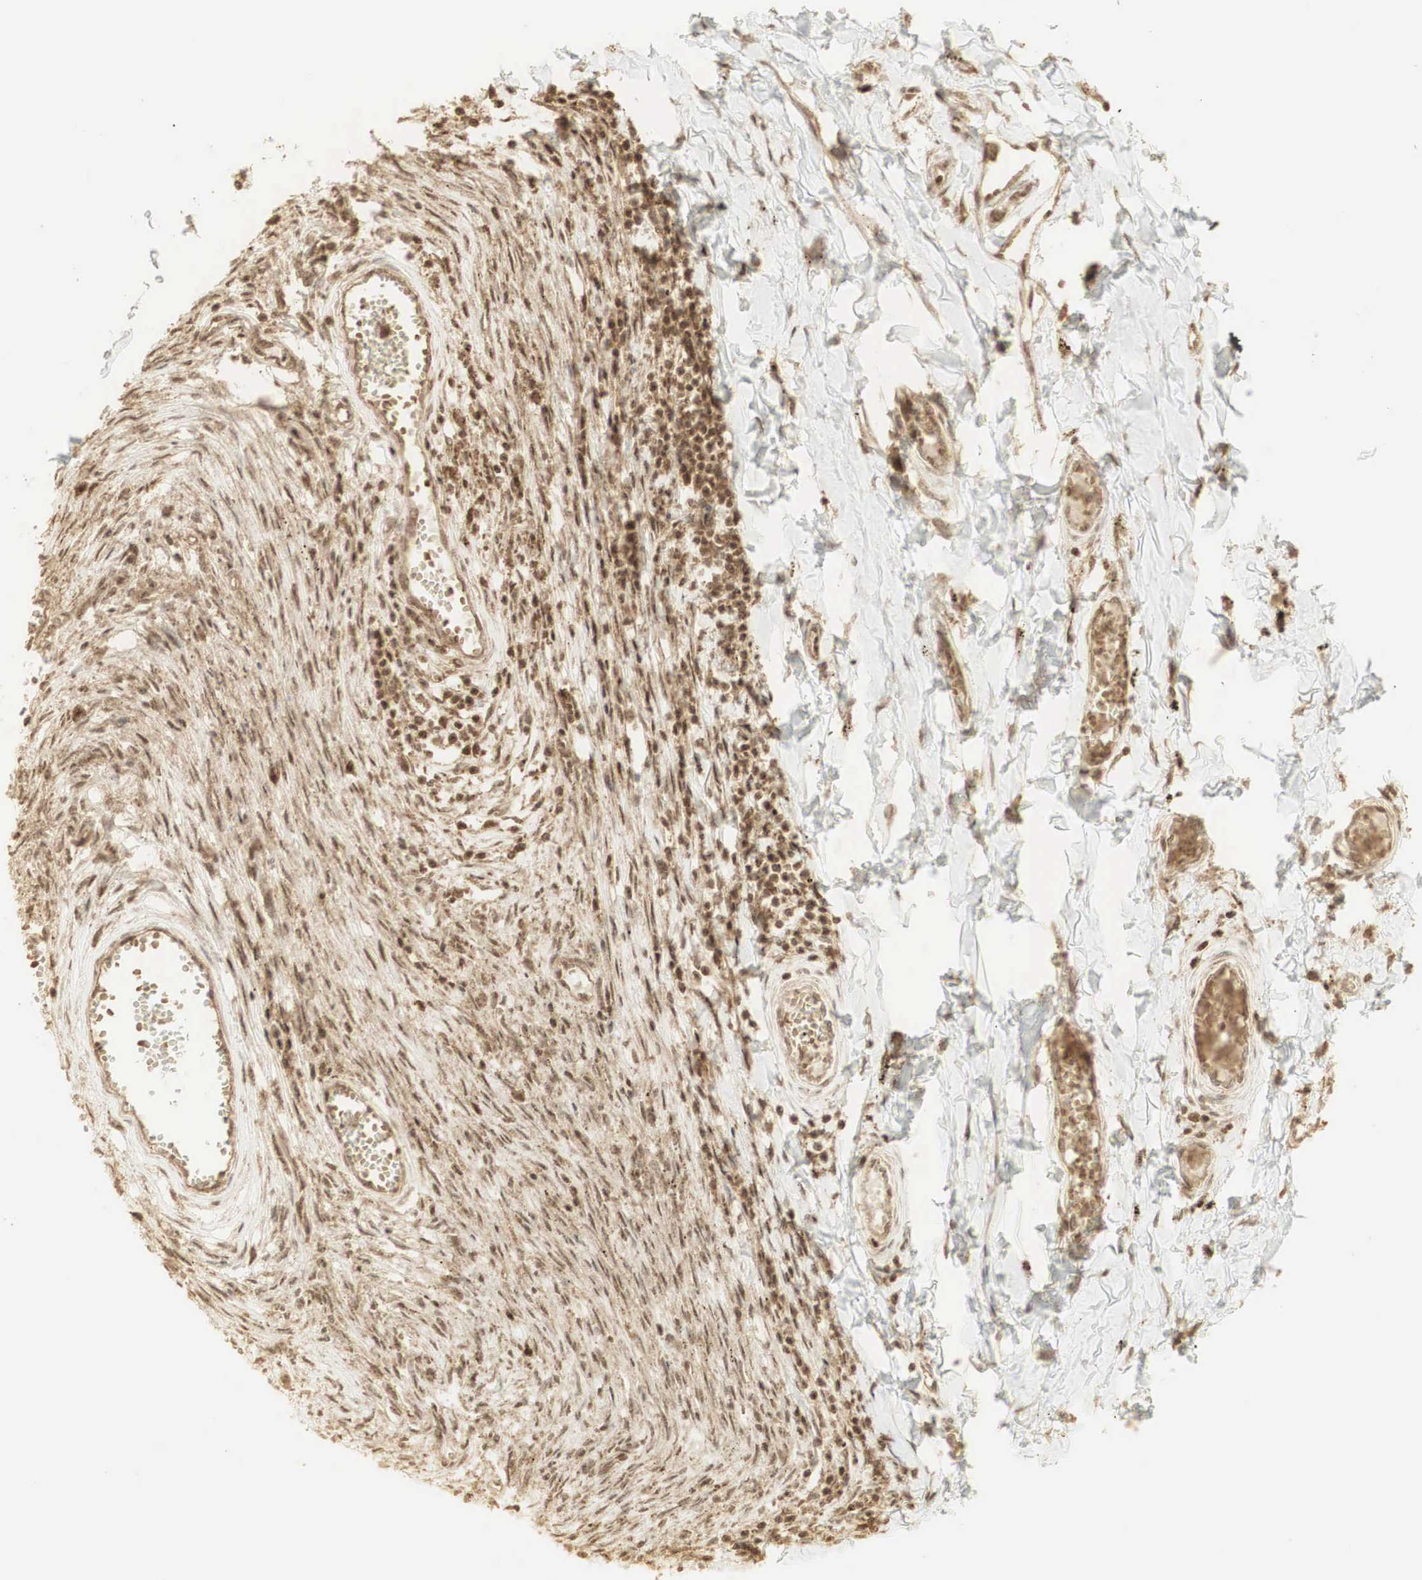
{"staining": {"intensity": "moderate", "quantity": ">75%", "location": "nuclear"}, "tissue": "adipose tissue", "cell_type": "Adipocytes", "image_type": "normal", "snomed": [{"axis": "morphology", "description": "Normal tissue, NOS"}, {"axis": "morphology", "description": "Sarcoma, NOS"}, {"axis": "topography", "description": "Skin"}, {"axis": "topography", "description": "Soft tissue"}], "caption": "IHC (DAB) staining of unremarkable adipose tissue demonstrates moderate nuclear protein staining in approximately >75% of adipocytes.", "gene": "RNF113A", "patient": {"sex": "female", "age": 51}}